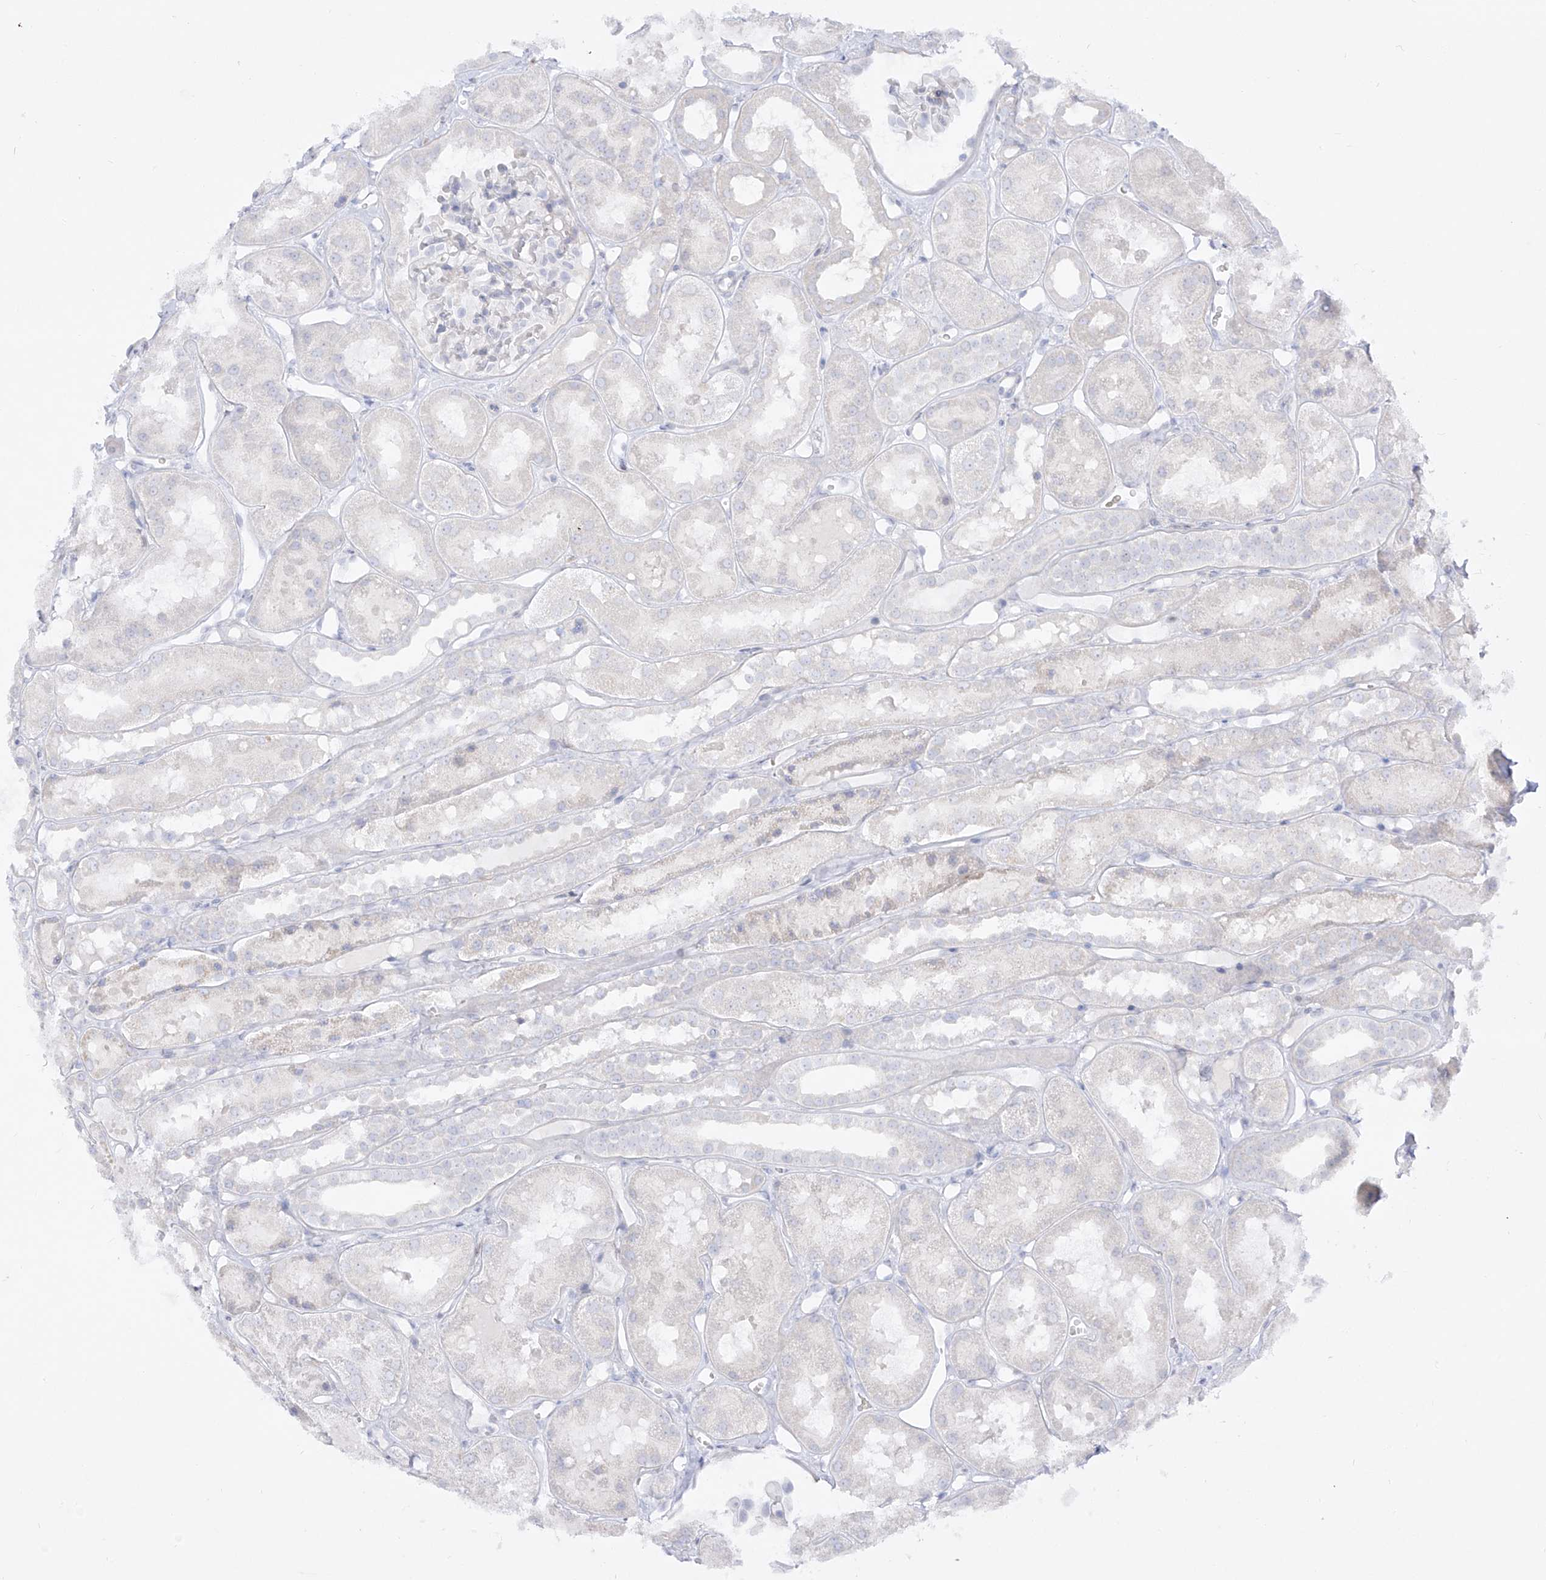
{"staining": {"intensity": "negative", "quantity": "none", "location": "none"}, "tissue": "kidney", "cell_type": "Cells in glomeruli", "image_type": "normal", "snomed": [{"axis": "morphology", "description": "Normal tissue, NOS"}, {"axis": "topography", "description": "Kidney"}], "caption": "Cells in glomeruli are negative for protein expression in benign human kidney.", "gene": "DMKN", "patient": {"sex": "male", "age": 16}}